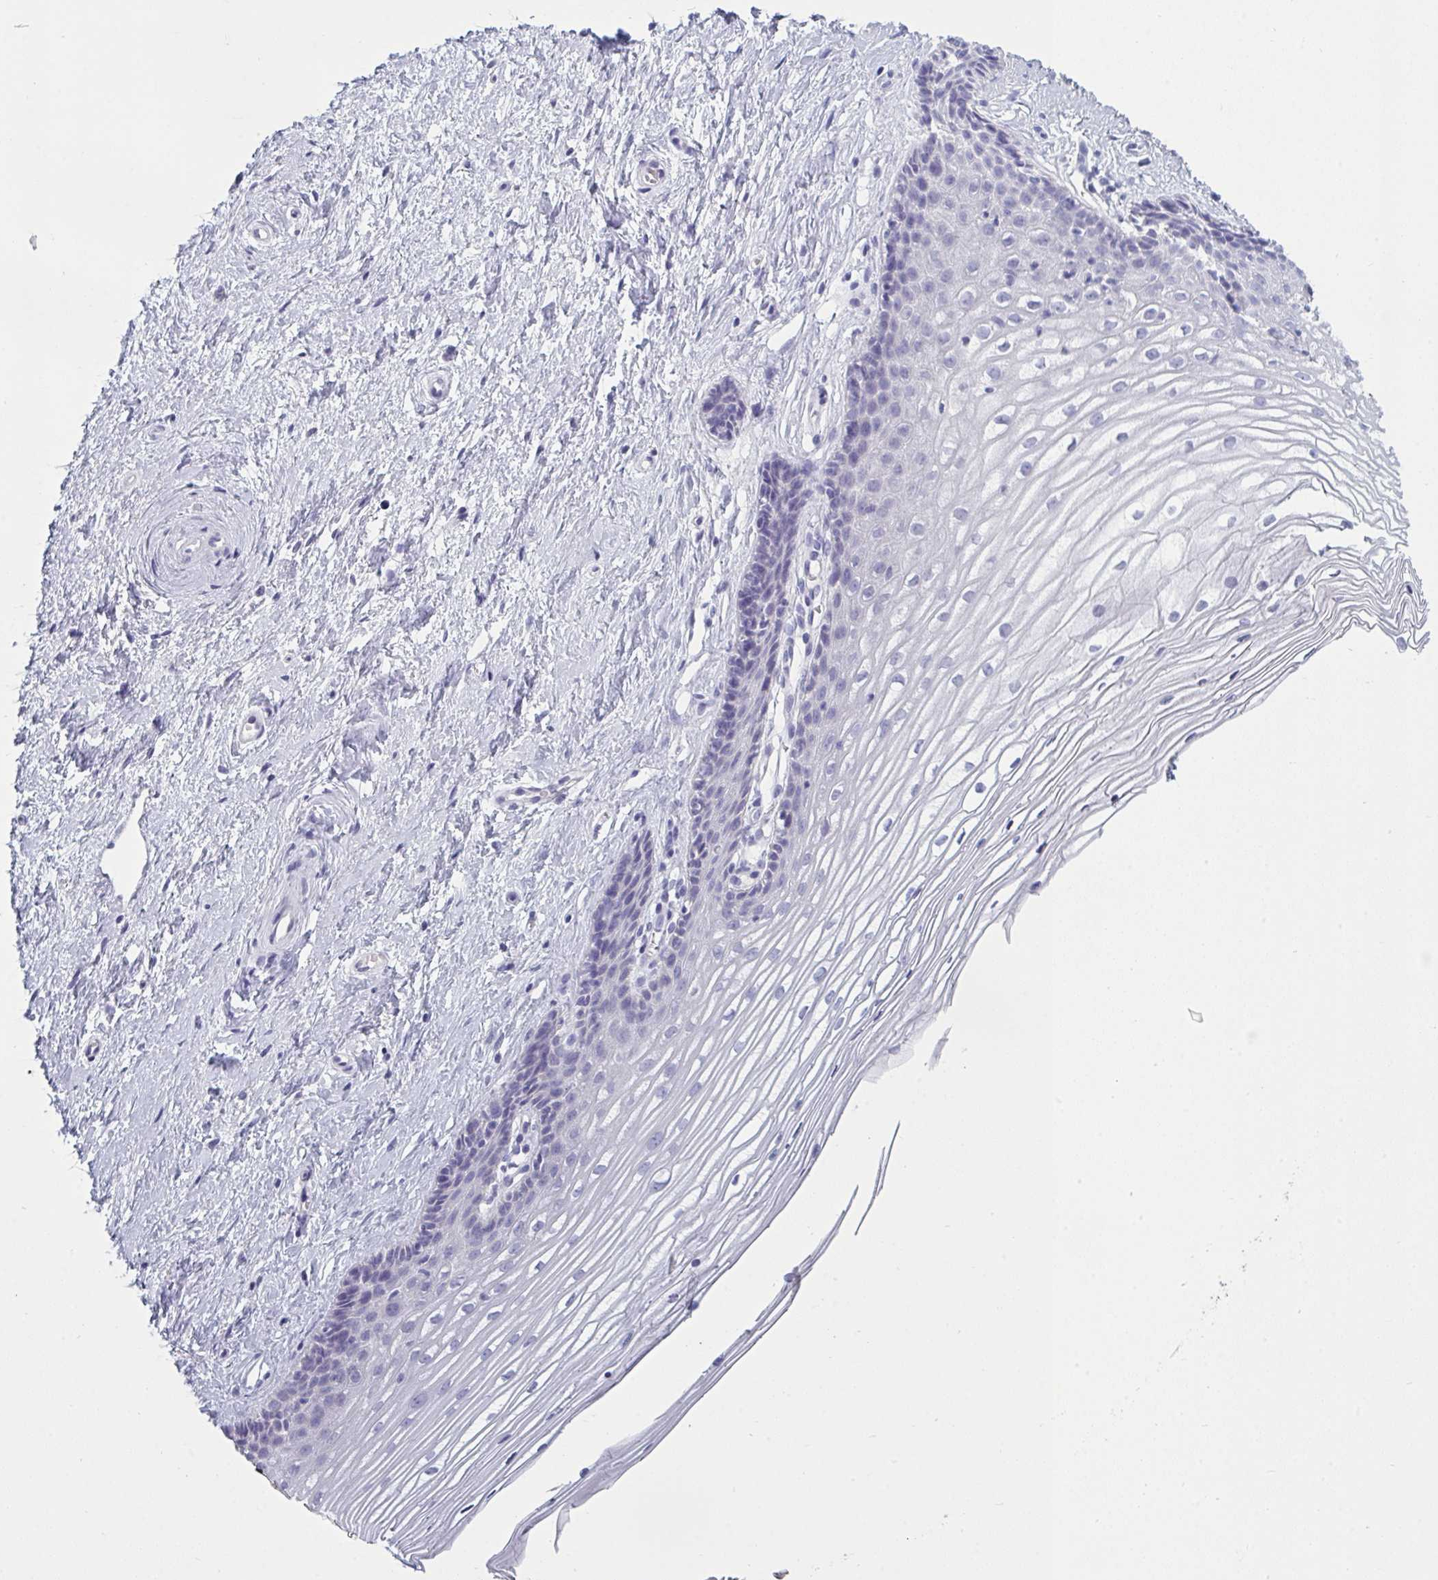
{"staining": {"intensity": "negative", "quantity": "none", "location": "none"}, "tissue": "cervix", "cell_type": "Glandular cells", "image_type": "normal", "snomed": [{"axis": "morphology", "description": "Normal tissue, NOS"}, {"axis": "topography", "description": "Cervix"}], "caption": "There is no significant expression in glandular cells of cervix. (DAB (3,3'-diaminobenzidine) immunohistochemistry with hematoxylin counter stain).", "gene": "NDUFC2", "patient": {"sex": "female", "age": 40}}